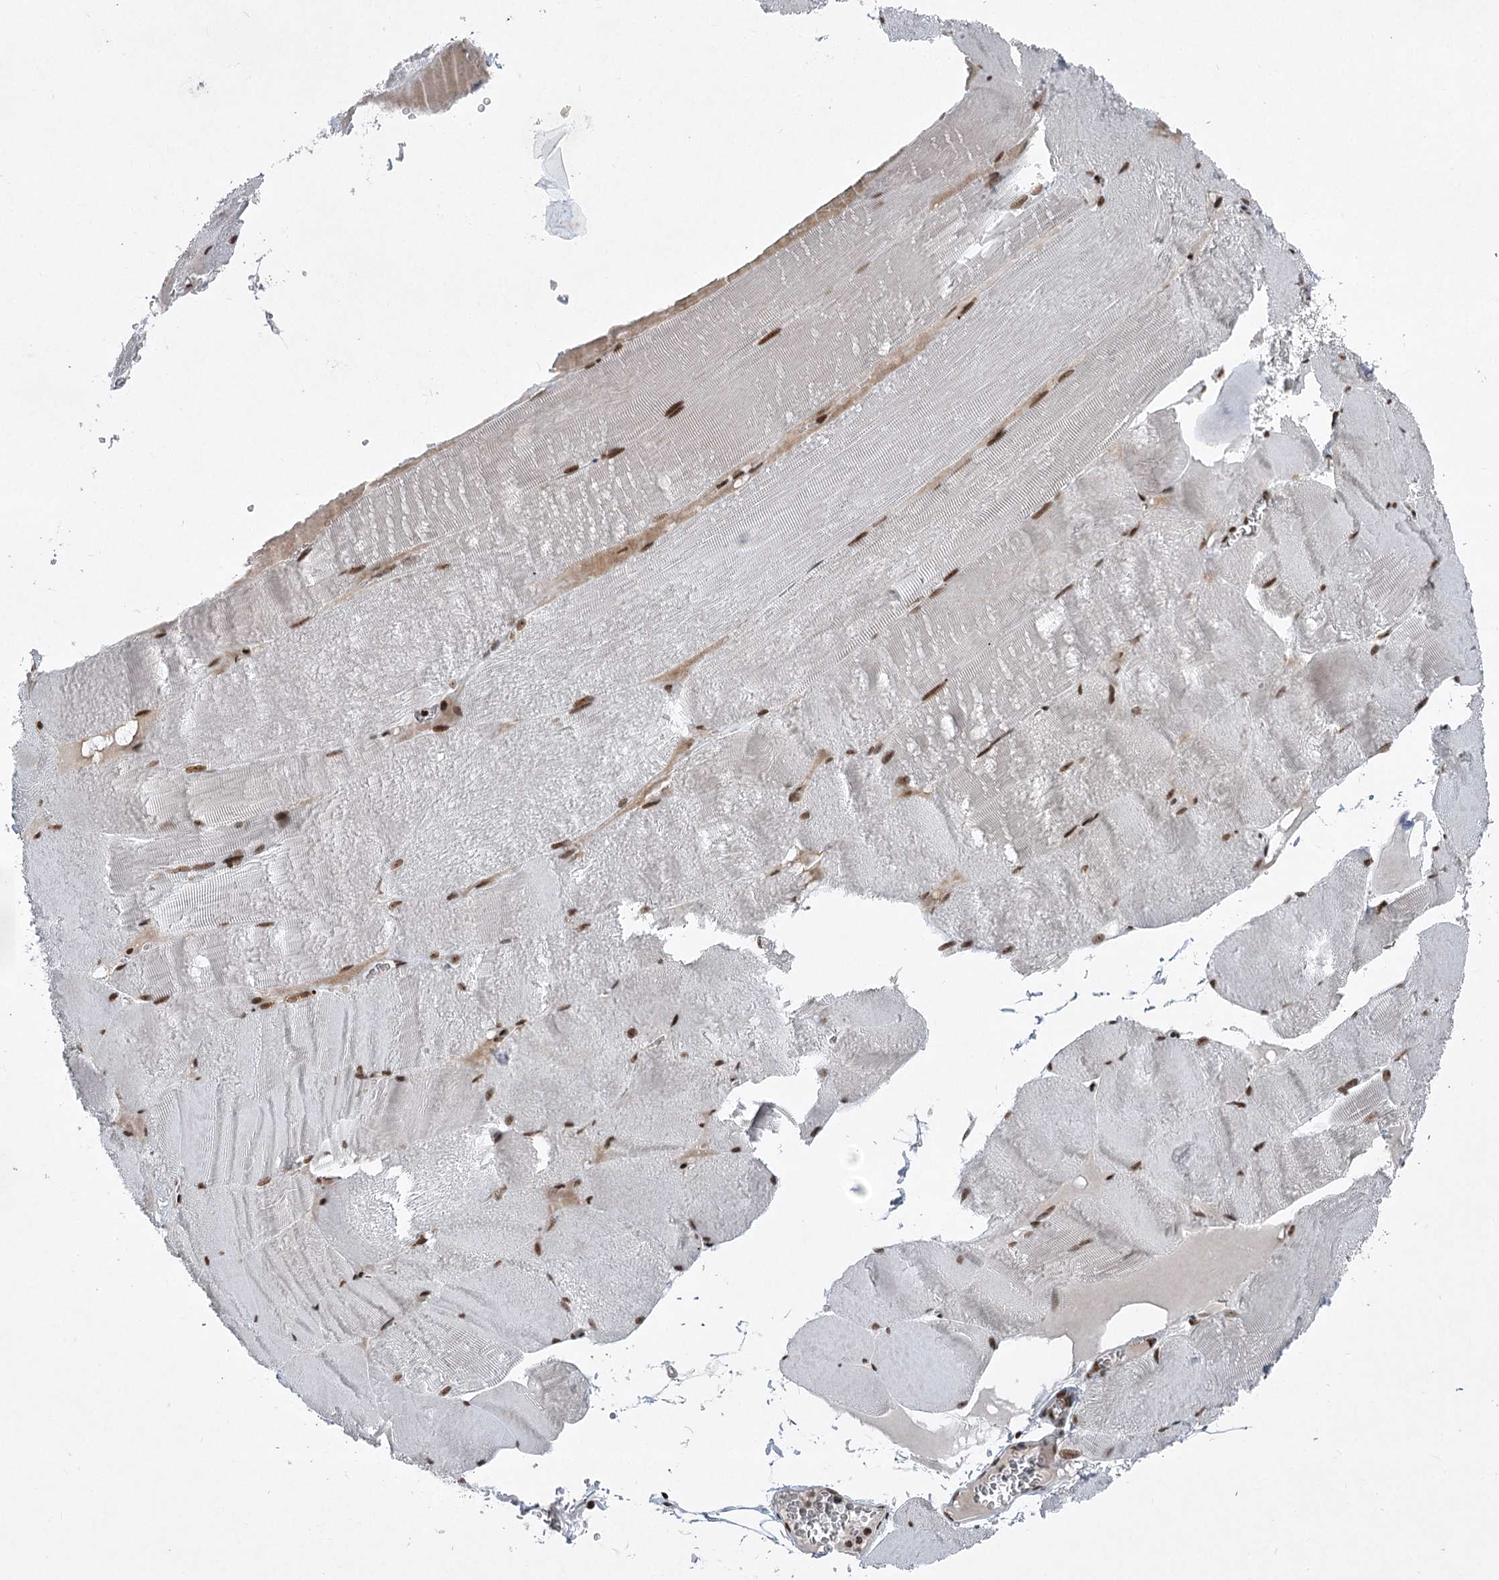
{"staining": {"intensity": "strong", "quantity": ">75%", "location": "nuclear"}, "tissue": "skeletal muscle", "cell_type": "Myocytes", "image_type": "normal", "snomed": [{"axis": "morphology", "description": "Normal tissue, NOS"}, {"axis": "morphology", "description": "Basal cell carcinoma"}, {"axis": "topography", "description": "Skeletal muscle"}], "caption": "Immunohistochemistry (DAB (3,3'-diaminobenzidine)) staining of benign human skeletal muscle shows strong nuclear protein expression in about >75% of myocytes.", "gene": "CGGBP1", "patient": {"sex": "female", "age": 64}}